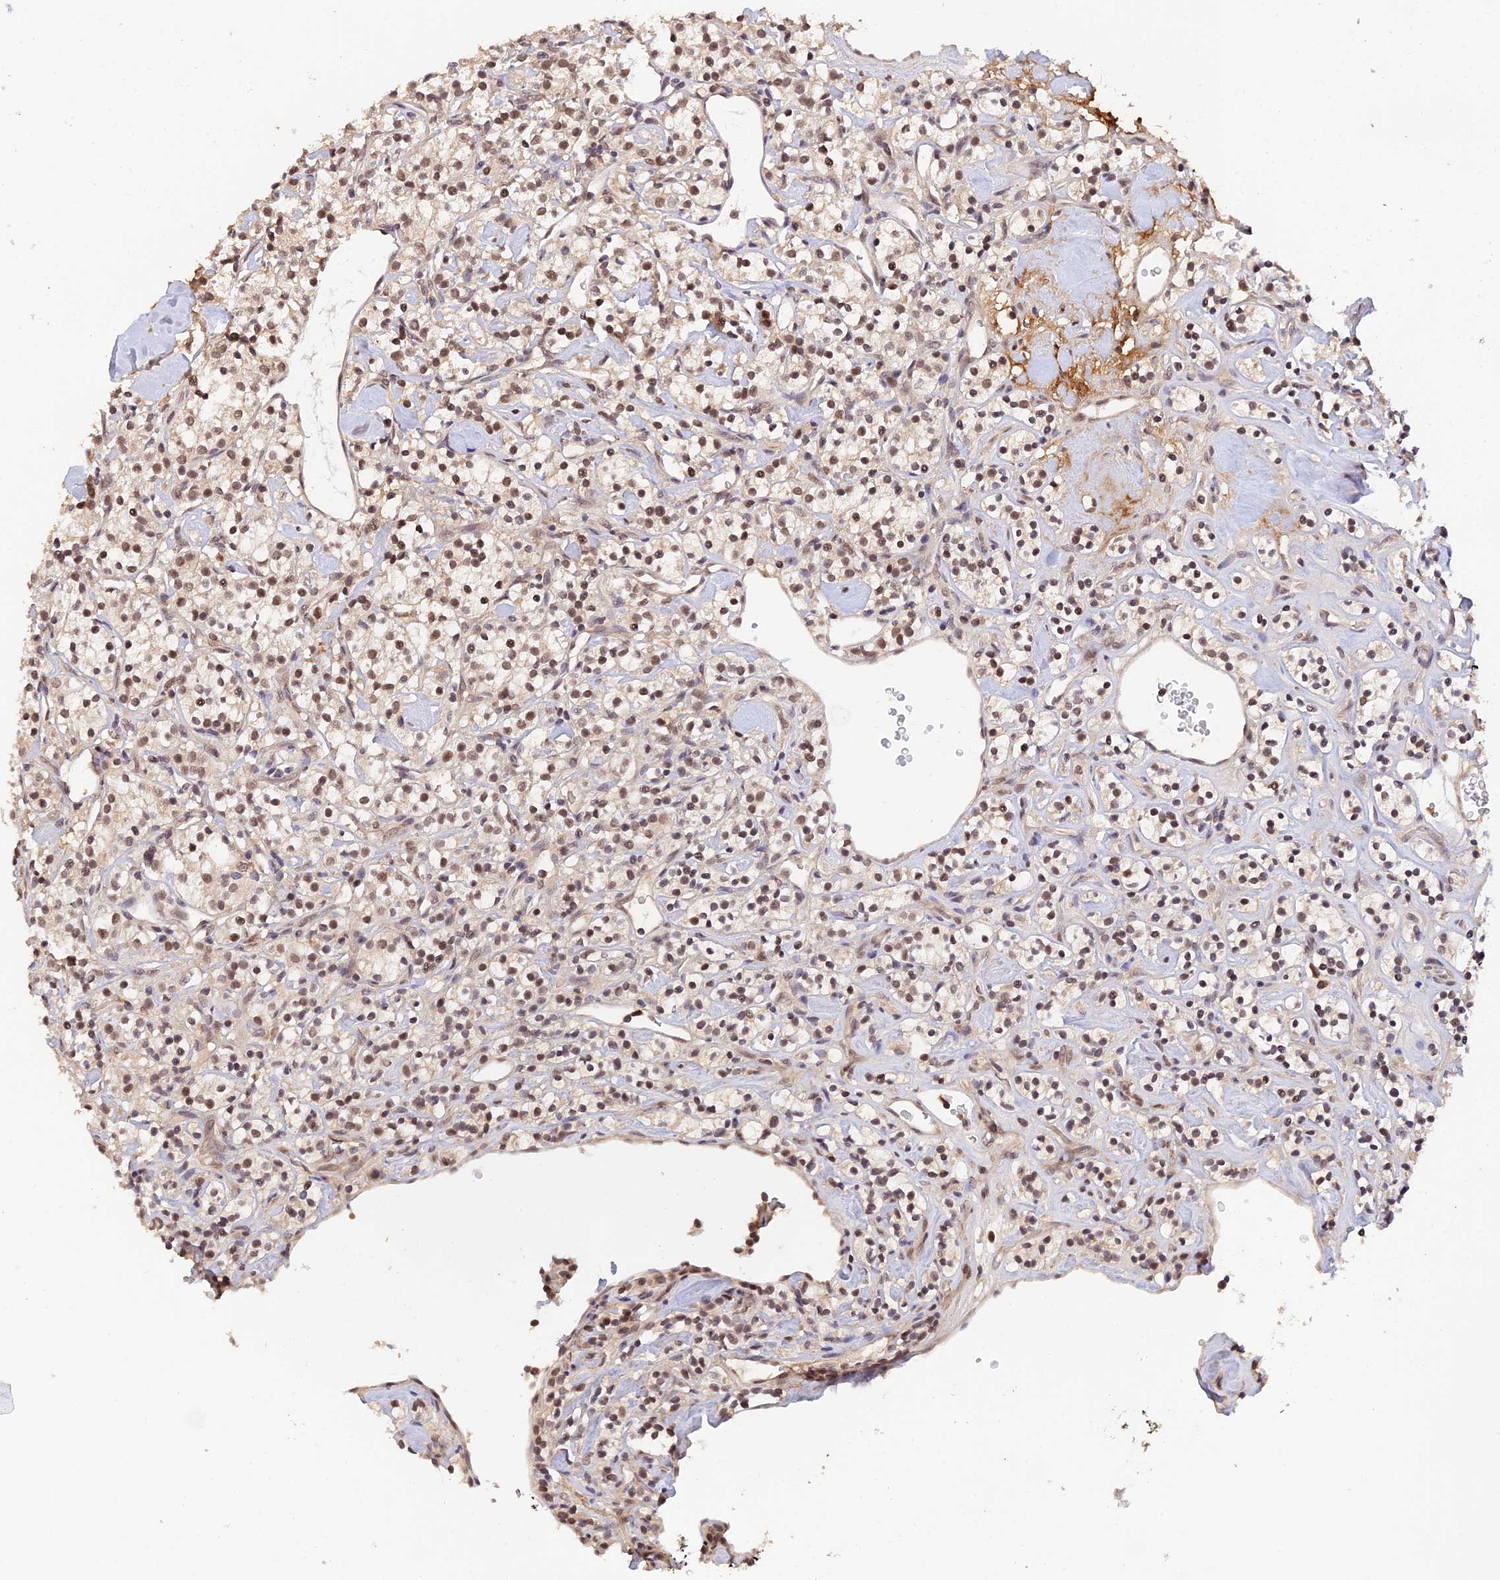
{"staining": {"intensity": "moderate", "quantity": ">75%", "location": "nuclear"}, "tissue": "renal cancer", "cell_type": "Tumor cells", "image_type": "cancer", "snomed": [{"axis": "morphology", "description": "Adenocarcinoma, NOS"}, {"axis": "topography", "description": "Kidney"}], "caption": "Immunohistochemical staining of human renal cancer (adenocarcinoma) exhibits medium levels of moderate nuclear expression in approximately >75% of tumor cells. The staining was performed using DAB to visualize the protein expression in brown, while the nuclei were stained in blue with hematoxylin (Magnification: 20x).", "gene": "ZNF436", "patient": {"sex": "male", "age": 77}}